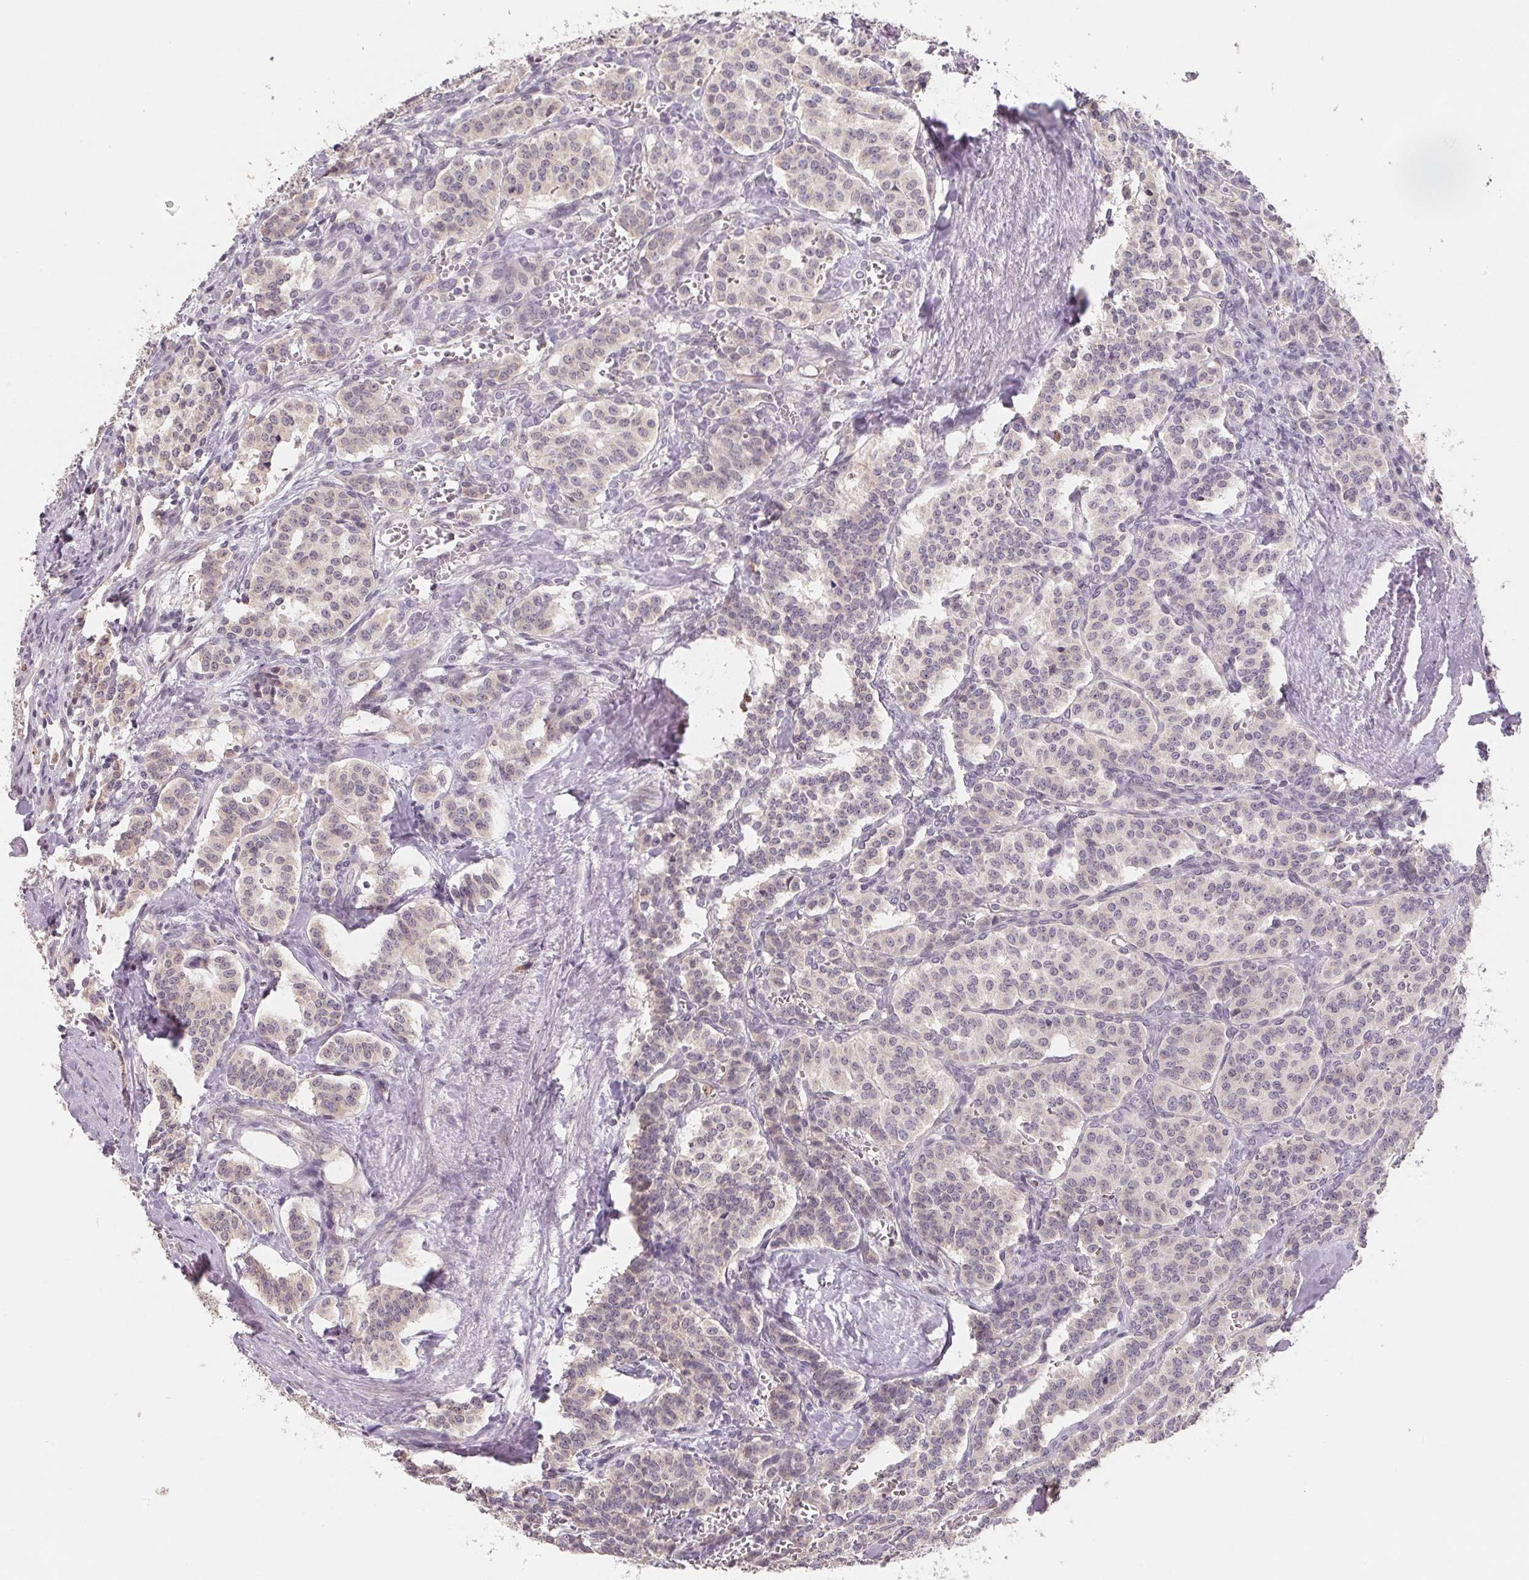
{"staining": {"intensity": "negative", "quantity": "none", "location": "none"}, "tissue": "carcinoid", "cell_type": "Tumor cells", "image_type": "cancer", "snomed": [{"axis": "morphology", "description": "Normal tissue, NOS"}, {"axis": "morphology", "description": "Carcinoid, malignant, NOS"}, {"axis": "topography", "description": "Lung"}], "caption": "High power microscopy micrograph of an immunohistochemistry image of malignant carcinoid, revealing no significant staining in tumor cells.", "gene": "KIFC1", "patient": {"sex": "female", "age": 46}}